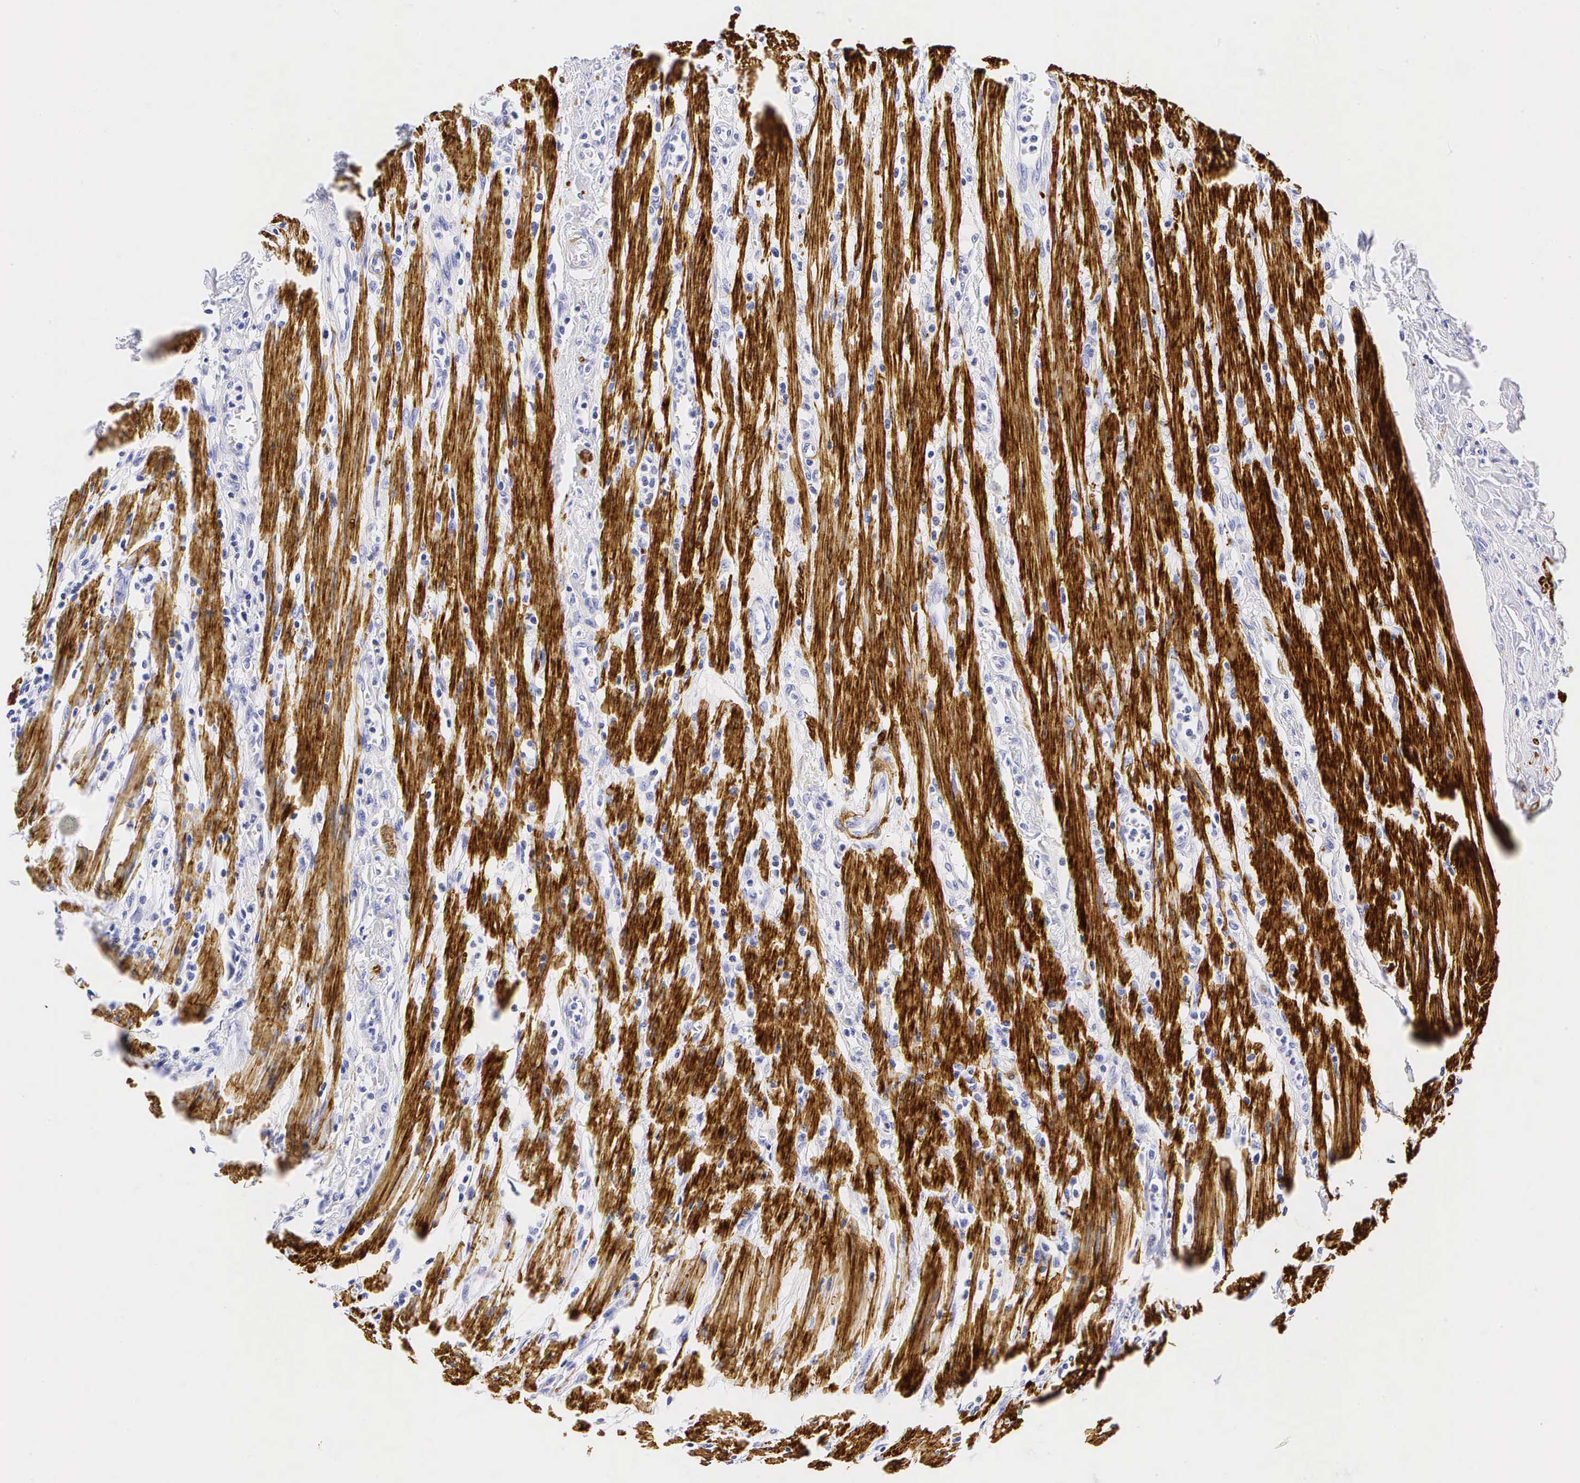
{"staining": {"intensity": "negative", "quantity": "none", "location": "none"}, "tissue": "colorectal cancer", "cell_type": "Tumor cells", "image_type": "cancer", "snomed": [{"axis": "morphology", "description": "Adenocarcinoma, NOS"}, {"axis": "topography", "description": "Colon"}], "caption": "An immunohistochemistry (IHC) photomicrograph of adenocarcinoma (colorectal) is shown. There is no staining in tumor cells of adenocarcinoma (colorectal).", "gene": "CALD1", "patient": {"sex": "female", "age": 76}}